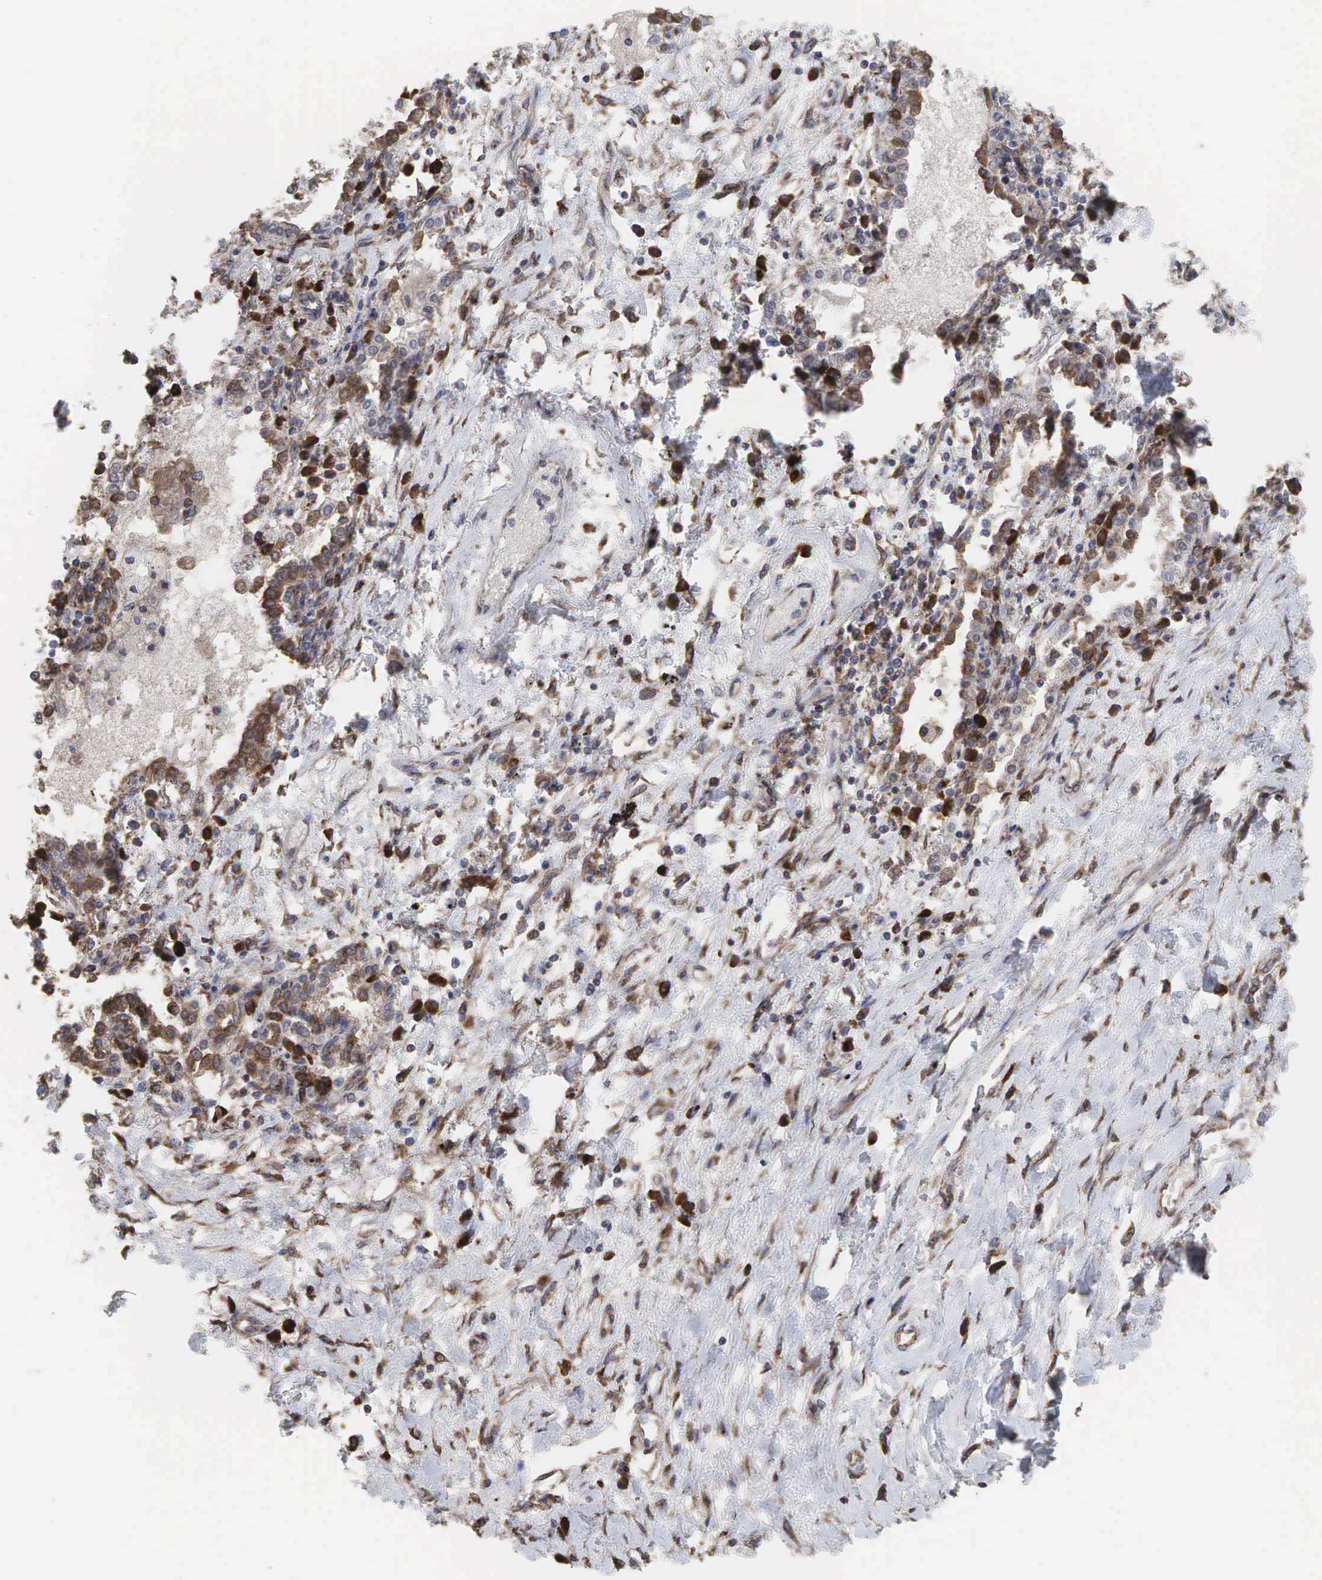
{"staining": {"intensity": "weak", "quantity": ">75%", "location": "cytoplasmic/membranous"}, "tissue": "lung cancer", "cell_type": "Tumor cells", "image_type": "cancer", "snomed": [{"axis": "morphology", "description": "Adenocarcinoma, NOS"}, {"axis": "topography", "description": "Lung"}], "caption": "Immunohistochemical staining of adenocarcinoma (lung) displays low levels of weak cytoplasmic/membranous protein expression in about >75% of tumor cells.", "gene": "PABPC5", "patient": {"sex": "male", "age": 60}}